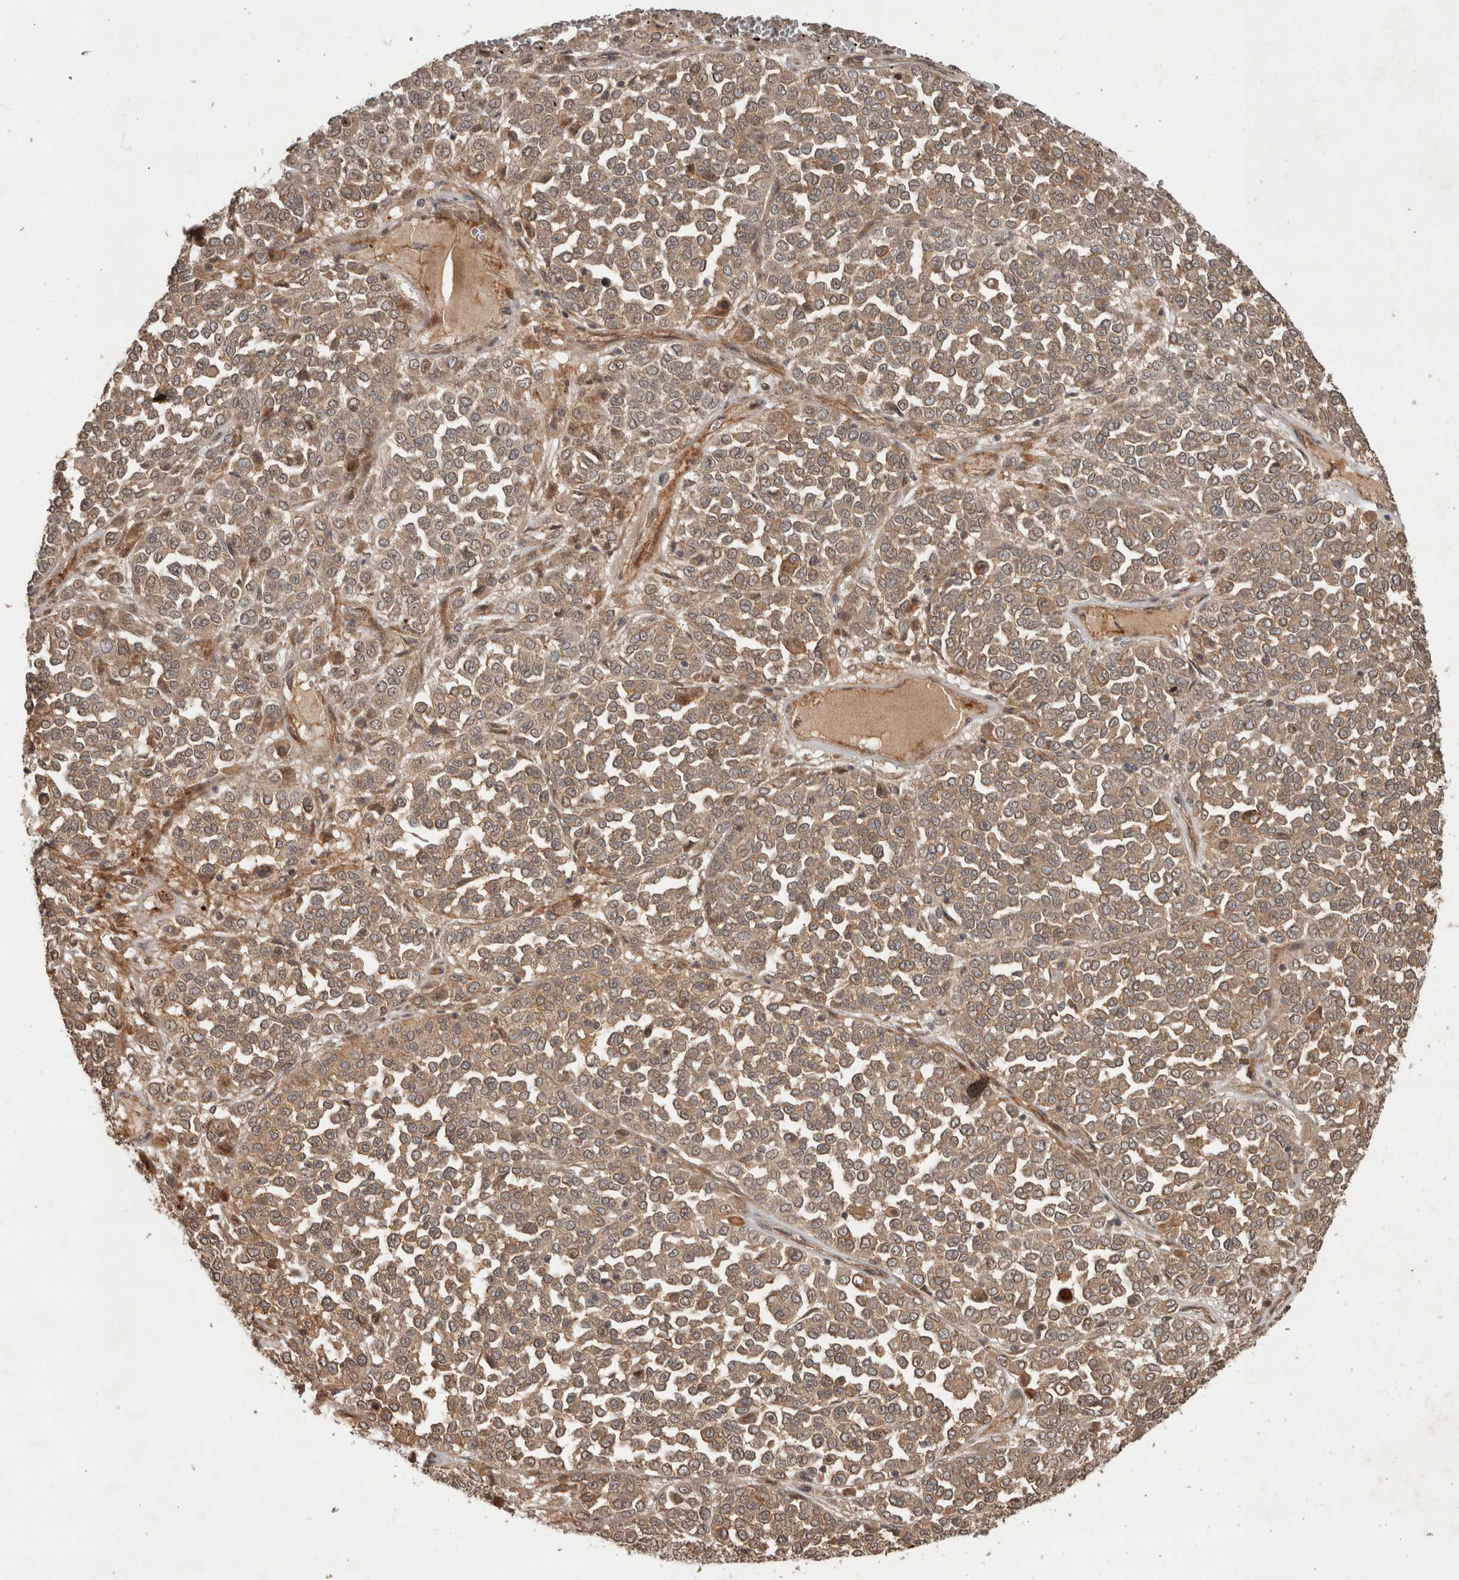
{"staining": {"intensity": "weak", "quantity": ">75%", "location": "cytoplasmic/membranous"}, "tissue": "melanoma", "cell_type": "Tumor cells", "image_type": "cancer", "snomed": [{"axis": "morphology", "description": "Malignant melanoma, Metastatic site"}, {"axis": "topography", "description": "Pancreas"}], "caption": "Melanoma stained for a protein reveals weak cytoplasmic/membranous positivity in tumor cells. Nuclei are stained in blue.", "gene": "PITPNC1", "patient": {"sex": "female", "age": 30}}